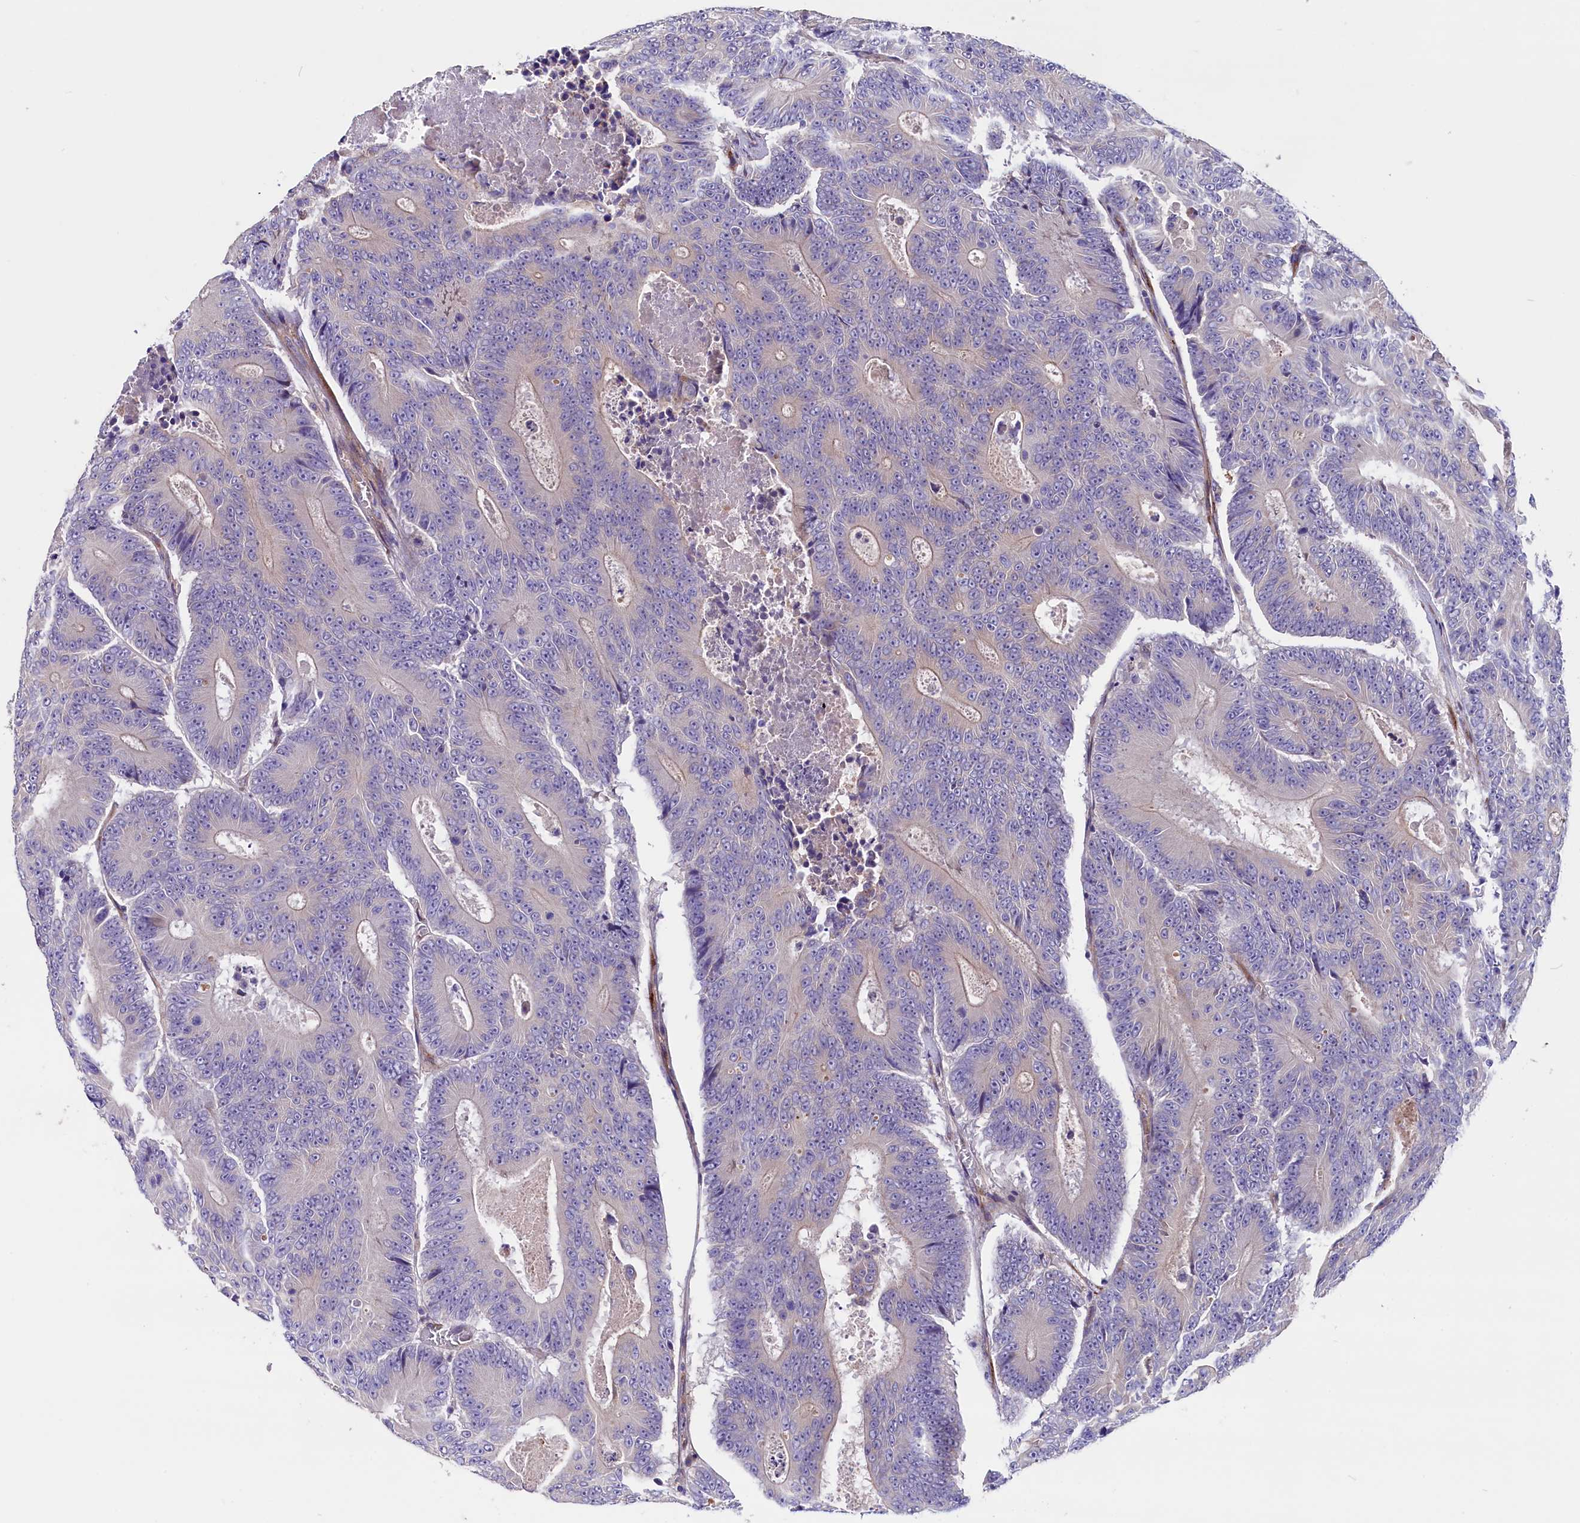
{"staining": {"intensity": "negative", "quantity": "none", "location": "none"}, "tissue": "colorectal cancer", "cell_type": "Tumor cells", "image_type": "cancer", "snomed": [{"axis": "morphology", "description": "Adenocarcinoma, NOS"}, {"axis": "topography", "description": "Colon"}], "caption": "An immunohistochemistry histopathology image of colorectal adenocarcinoma is shown. There is no staining in tumor cells of colorectal adenocarcinoma.", "gene": "GPR108", "patient": {"sex": "male", "age": 83}}